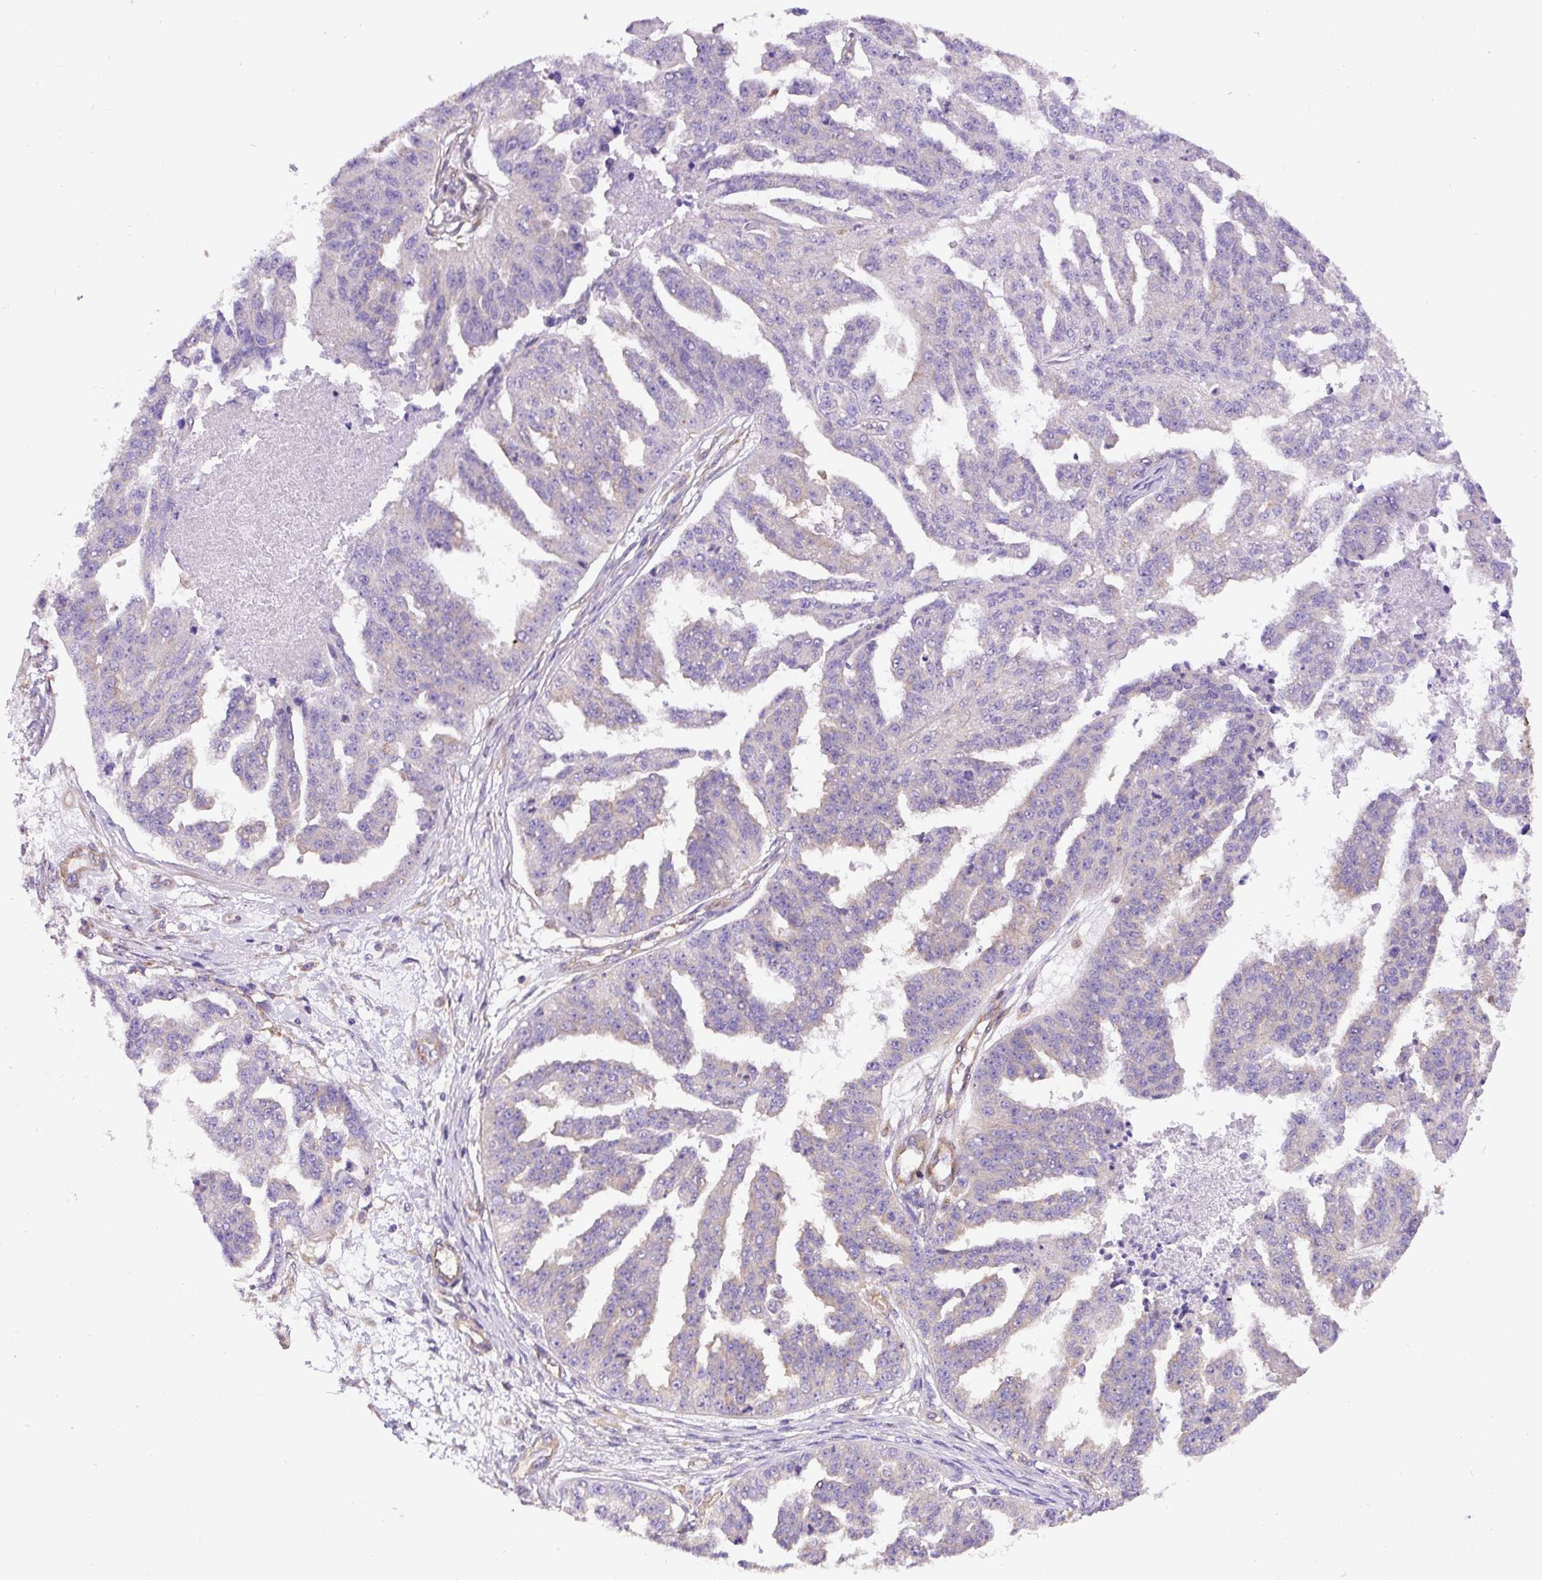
{"staining": {"intensity": "moderate", "quantity": "<25%", "location": "cytoplasmic/membranous"}, "tissue": "ovarian cancer", "cell_type": "Tumor cells", "image_type": "cancer", "snomed": [{"axis": "morphology", "description": "Cystadenocarcinoma, serous, NOS"}, {"axis": "topography", "description": "Ovary"}], "caption": "Protein staining of ovarian cancer tissue reveals moderate cytoplasmic/membranous positivity in about <25% of tumor cells.", "gene": "DCTN1", "patient": {"sex": "female", "age": 58}}